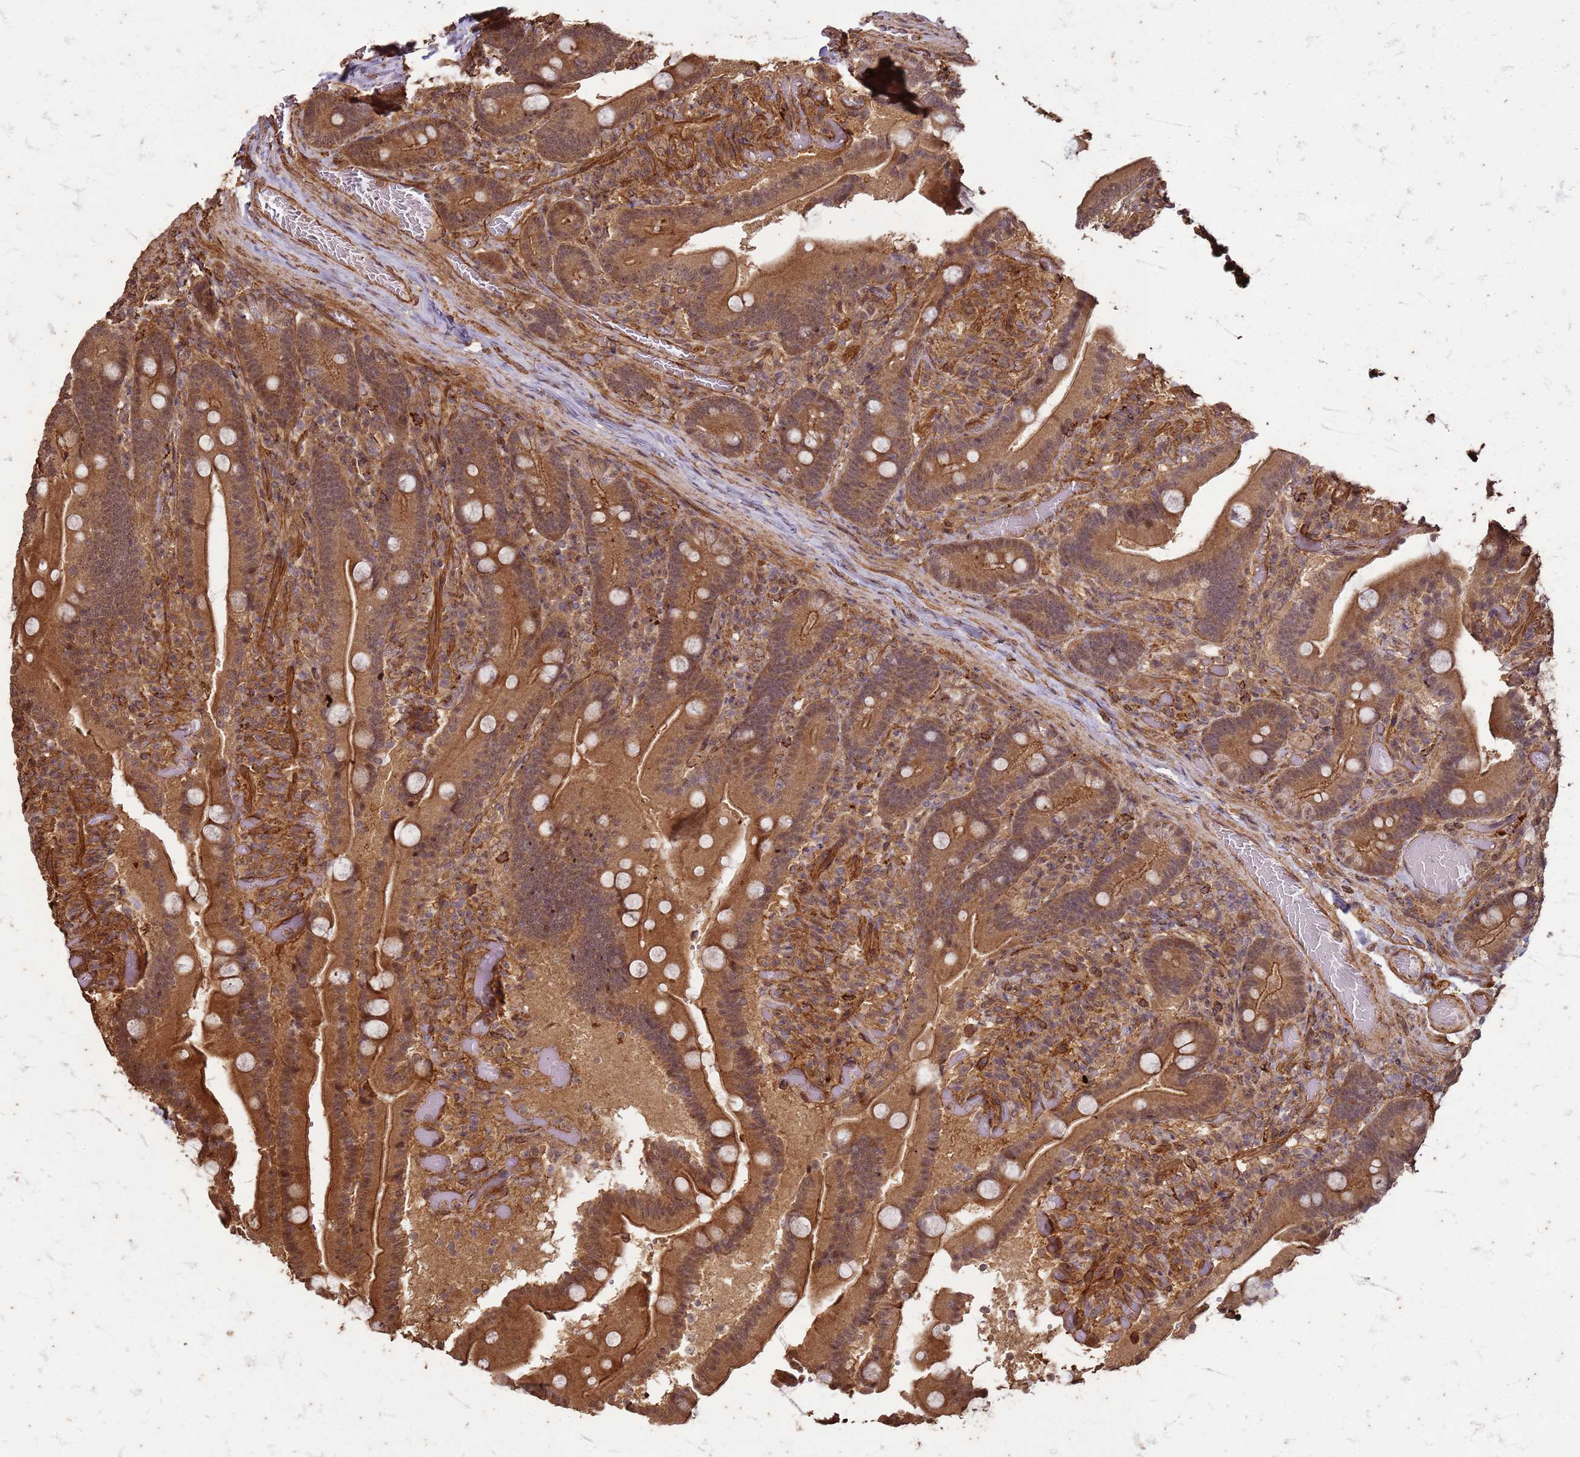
{"staining": {"intensity": "moderate", "quantity": ">75%", "location": "cytoplasmic/membranous,nuclear"}, "tissue": "duodenum", "cell_type": "Glandular cells", "image_type": "normal", "snomed": [{"axis": "morphology", "description": "Normal tissue, NOS"}, {"axis": "topography", "description": "Duodenum"}], "caption": "Benign duodenum was stained to show a protein in brown. There is medium levels of moderate cytoplasmic/membranous,nuclear staining in approximately >75% of glandular cells.", "gene": "KIF26A", "patient": {"sex": "female", "age": 62}}